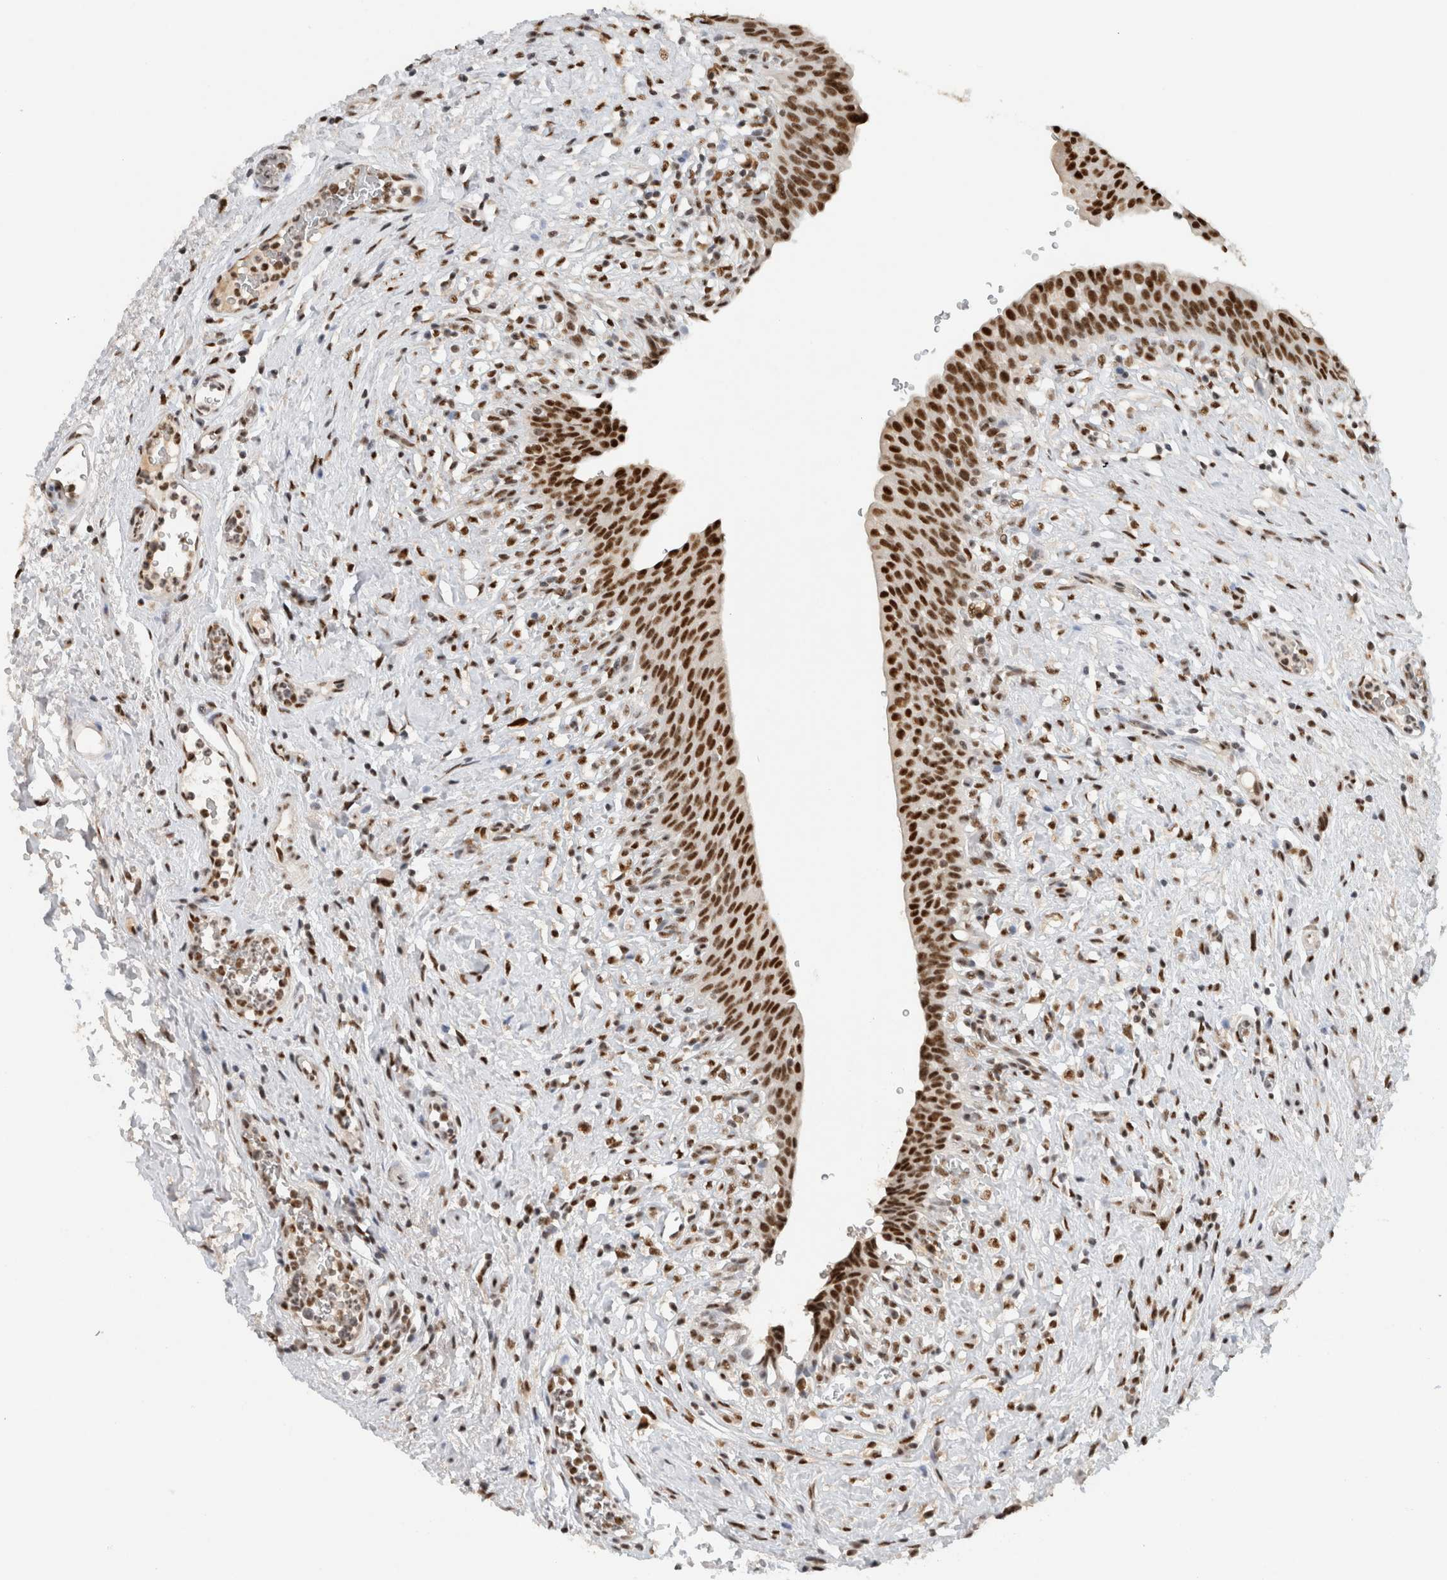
{"staining": {"intensity": "strong", "quantity": ">75%", "location": "nuclear"}, "tissue": "urothelial cancer", "cell_type": "Tumor cells", "image_type": "cancer", "snomed": [{"axis": "morphology", "description": "Urothelial carcinoma, Low grade"}, {"axis": "topography", "description": "Smooth muscle"}, {"axis": "topography", "description": "Urinary bladder"}], "caption": "Protein expression analysis of human urothelial carcinoma (low-grade) reveals strong nuclear positivity in approximately >75% of tumor cells.", "gene": "DDX42", "patient": {"sex": "male", "age": 60}}